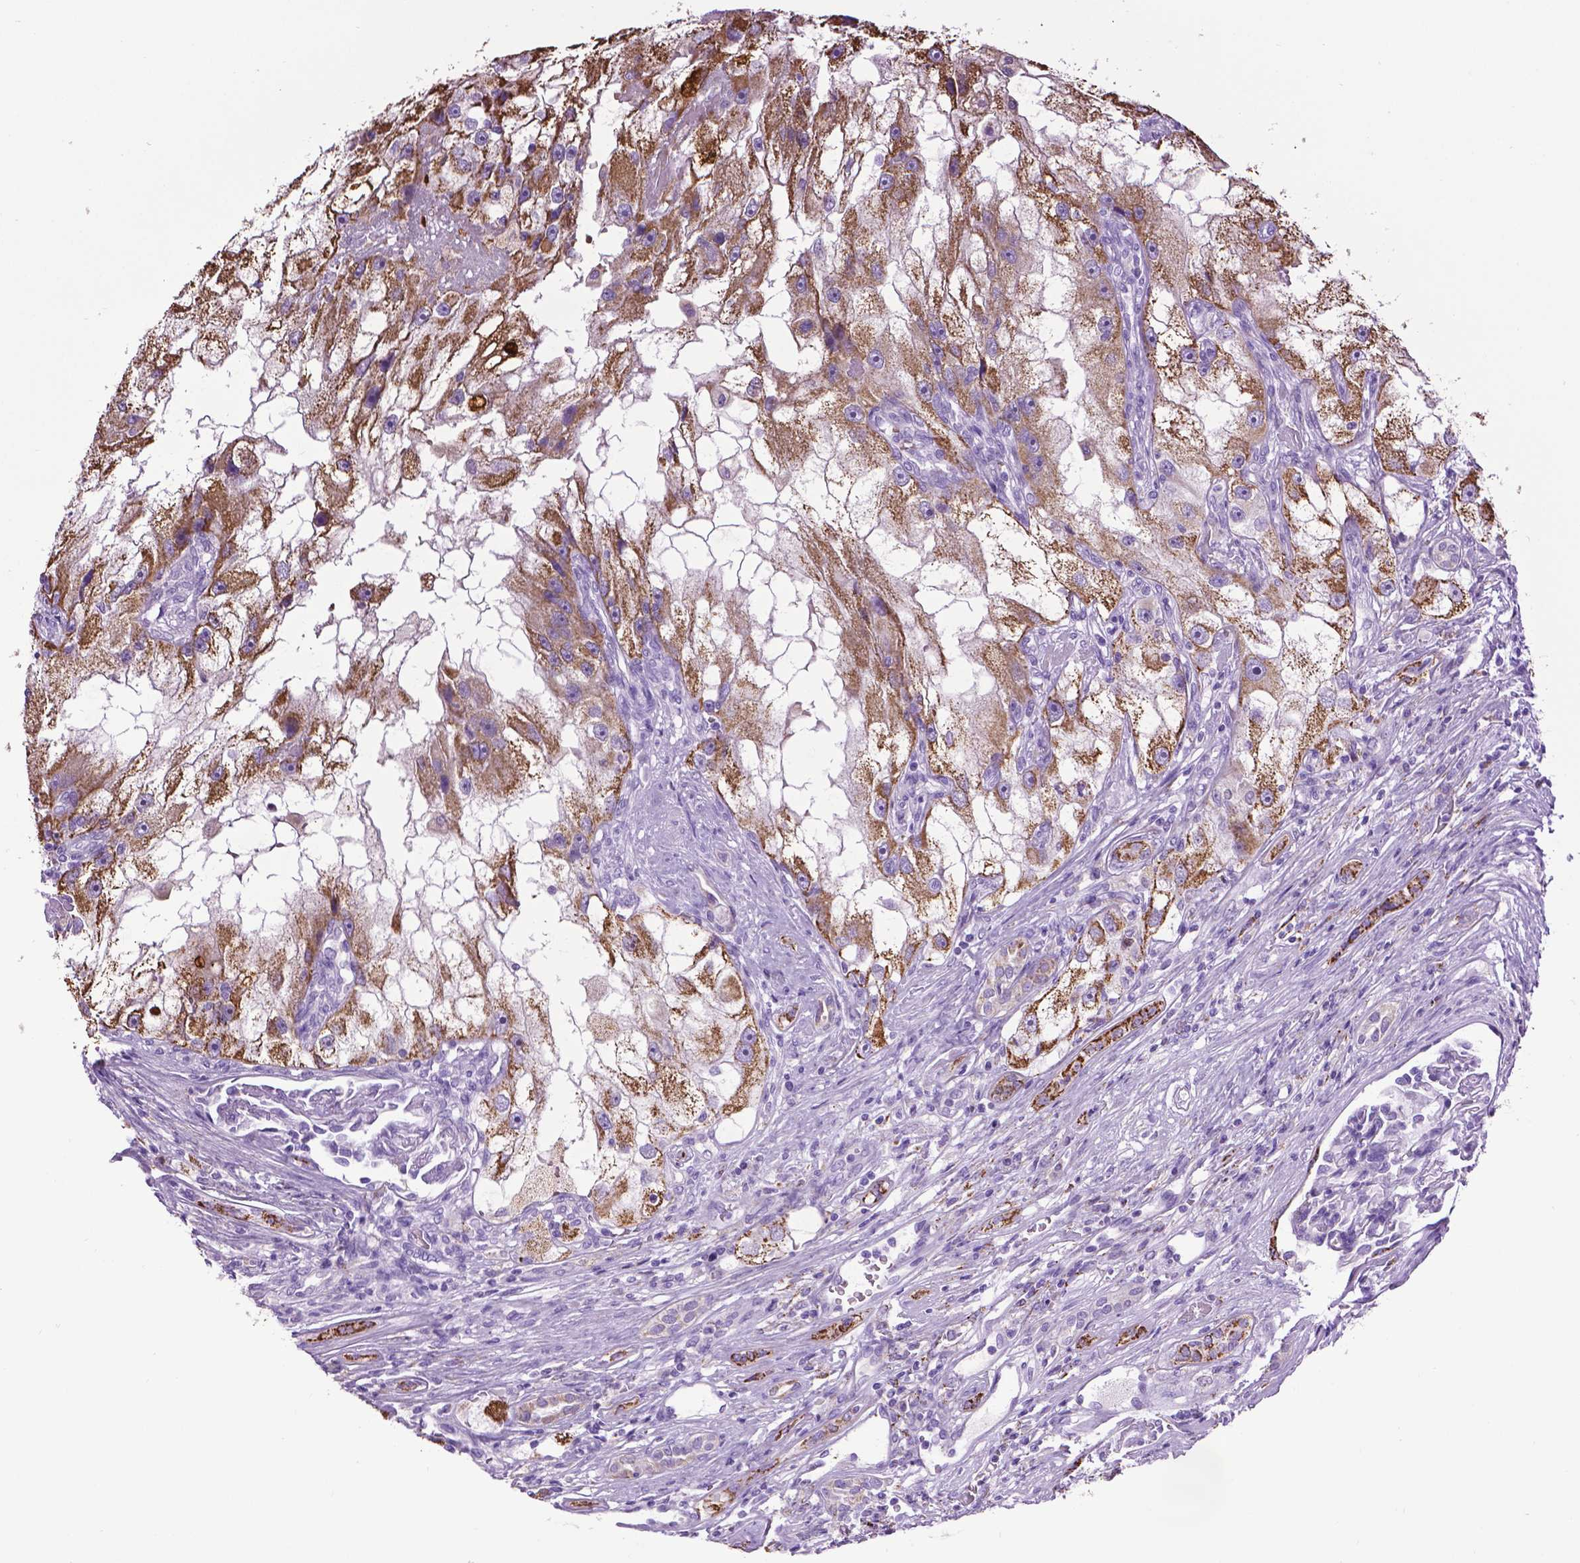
{"staining": {"intensity": "moderate", "quantity": ">75%", "location": "cytoplasmic/membranous"}, "tissue": "renal cancer", "cell_type": "Tumor cells", "image_type": "cancer", "snomed": [{"axis": "morphology", "description": "Adenocarcinoma, NOS"}, {"axis": "topography", "description": "Kidney"}], "caption": "A histopathology image showing moderate cytoplasmic/membranous expression in approximately >75% of tumor cells in renal adenocarcinoma, as visualized by brown immunohistochemical staining.", "gene": "TMEM132E", "patient": {"sex": "male", "age": 63}}